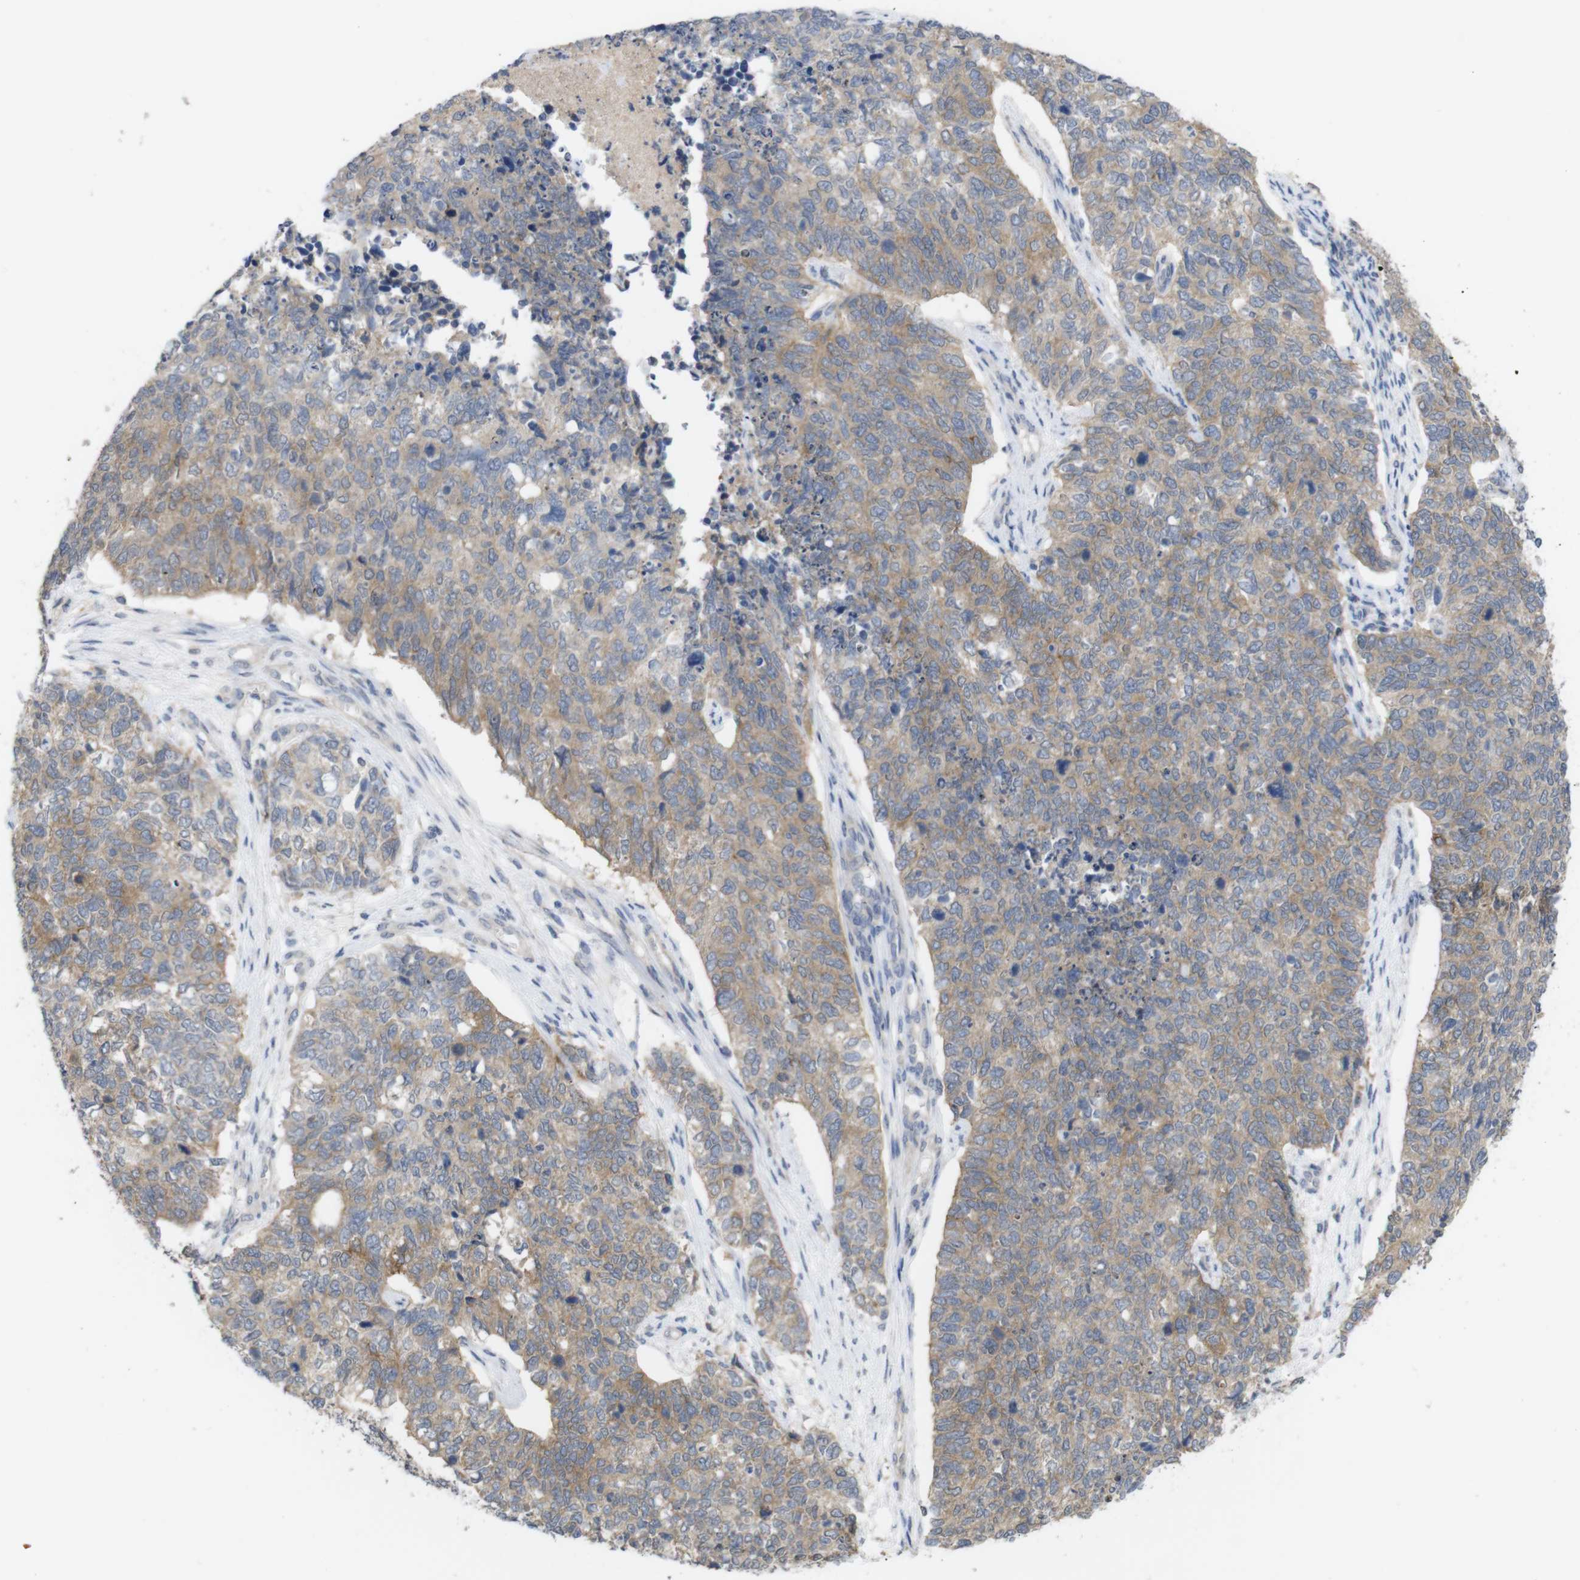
{"staining": {"intensity": "moderate", "quantity": ">75%", "location": "cytoplasmic/membranous"}, "tissue": "cervical cancer", "cell_type": "Tumor cells", "image_type": "cancer", "snomed": [{"axis": "morphology", "description": "Squamous cell carcinoma, NOS"}, {"axis": "topography", "description": "Cervix"}], "caption": "Immunohistochemical staining of cervical cancer demonstrates medium levels of moderate cytoplasmic/membranous protein positivity in about >75% of tumor cells.", "gene": "BCAR3", "patient": {"sex": "female", "age": 63}}